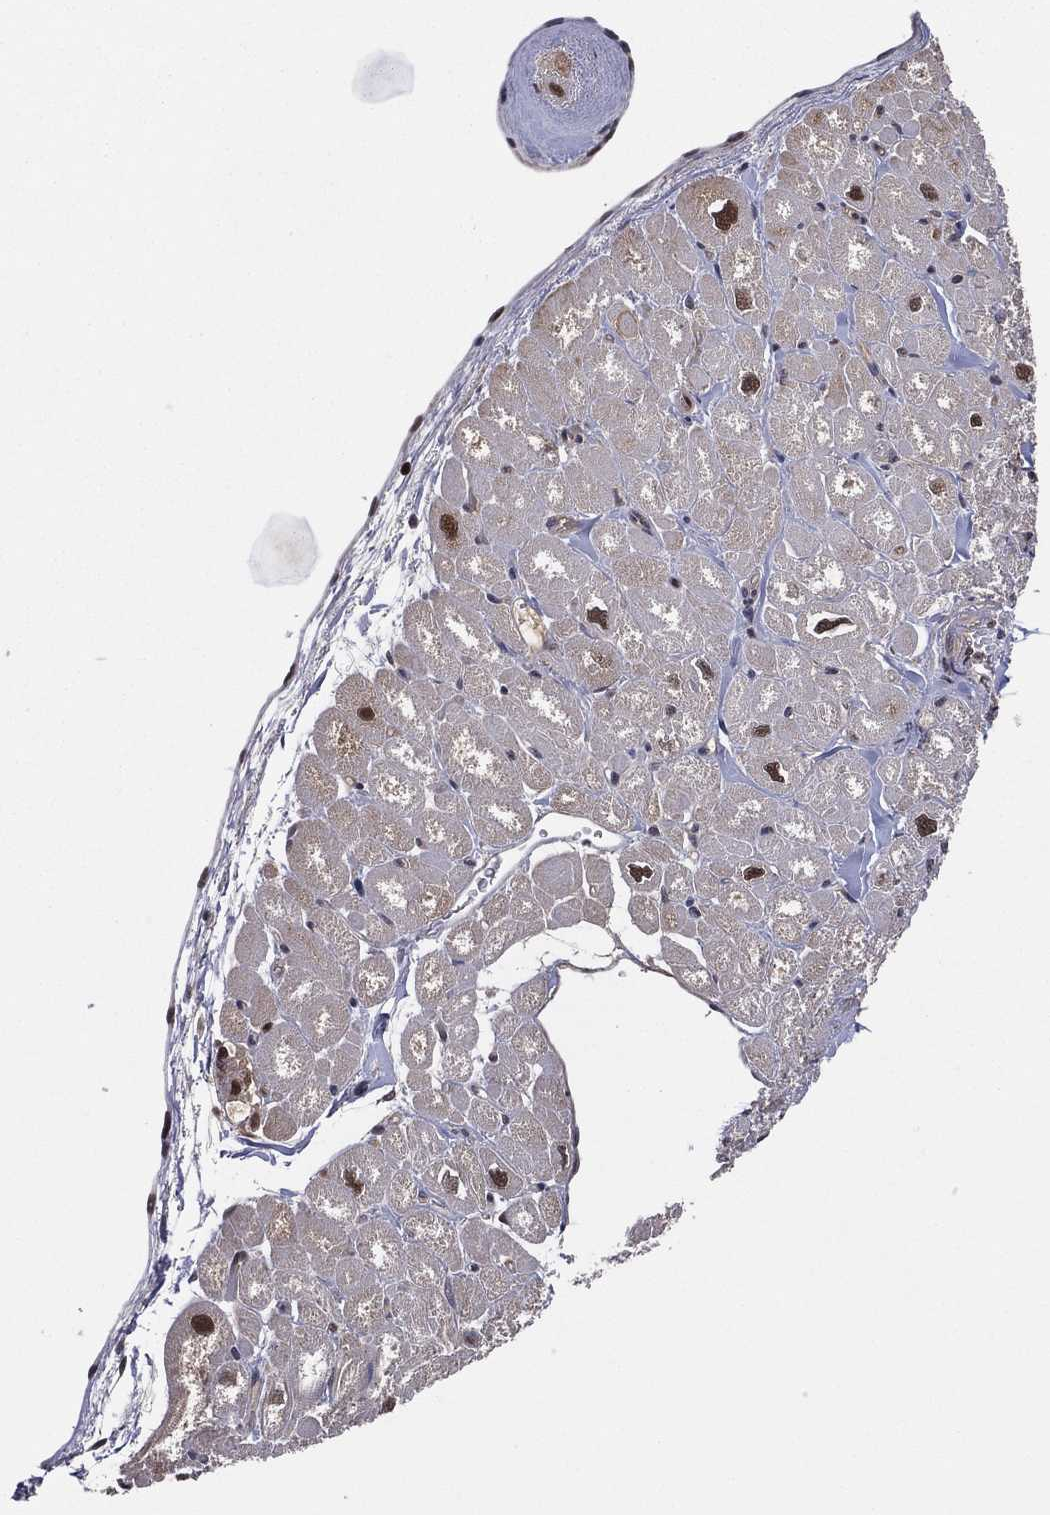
{"staining": {"intensity": "moderate", "quantity": "<25%", "location": "nuclear"}, "tissue": "heart muscle", "cell_type": "Cardiomyocytes", "image_type": "normal", "snomed": [{"axis": "morphology", "description": "Normal tissue, NOS"}, {"axis": "topography", "description": "Heart"}], "caption": "Protein staining of benign heart muscle reveals moderate nuclear expression in about <25% of cardiomyocytes.", "gene": "PSMA1", "patient": {"sex": "male", "age": 55}}